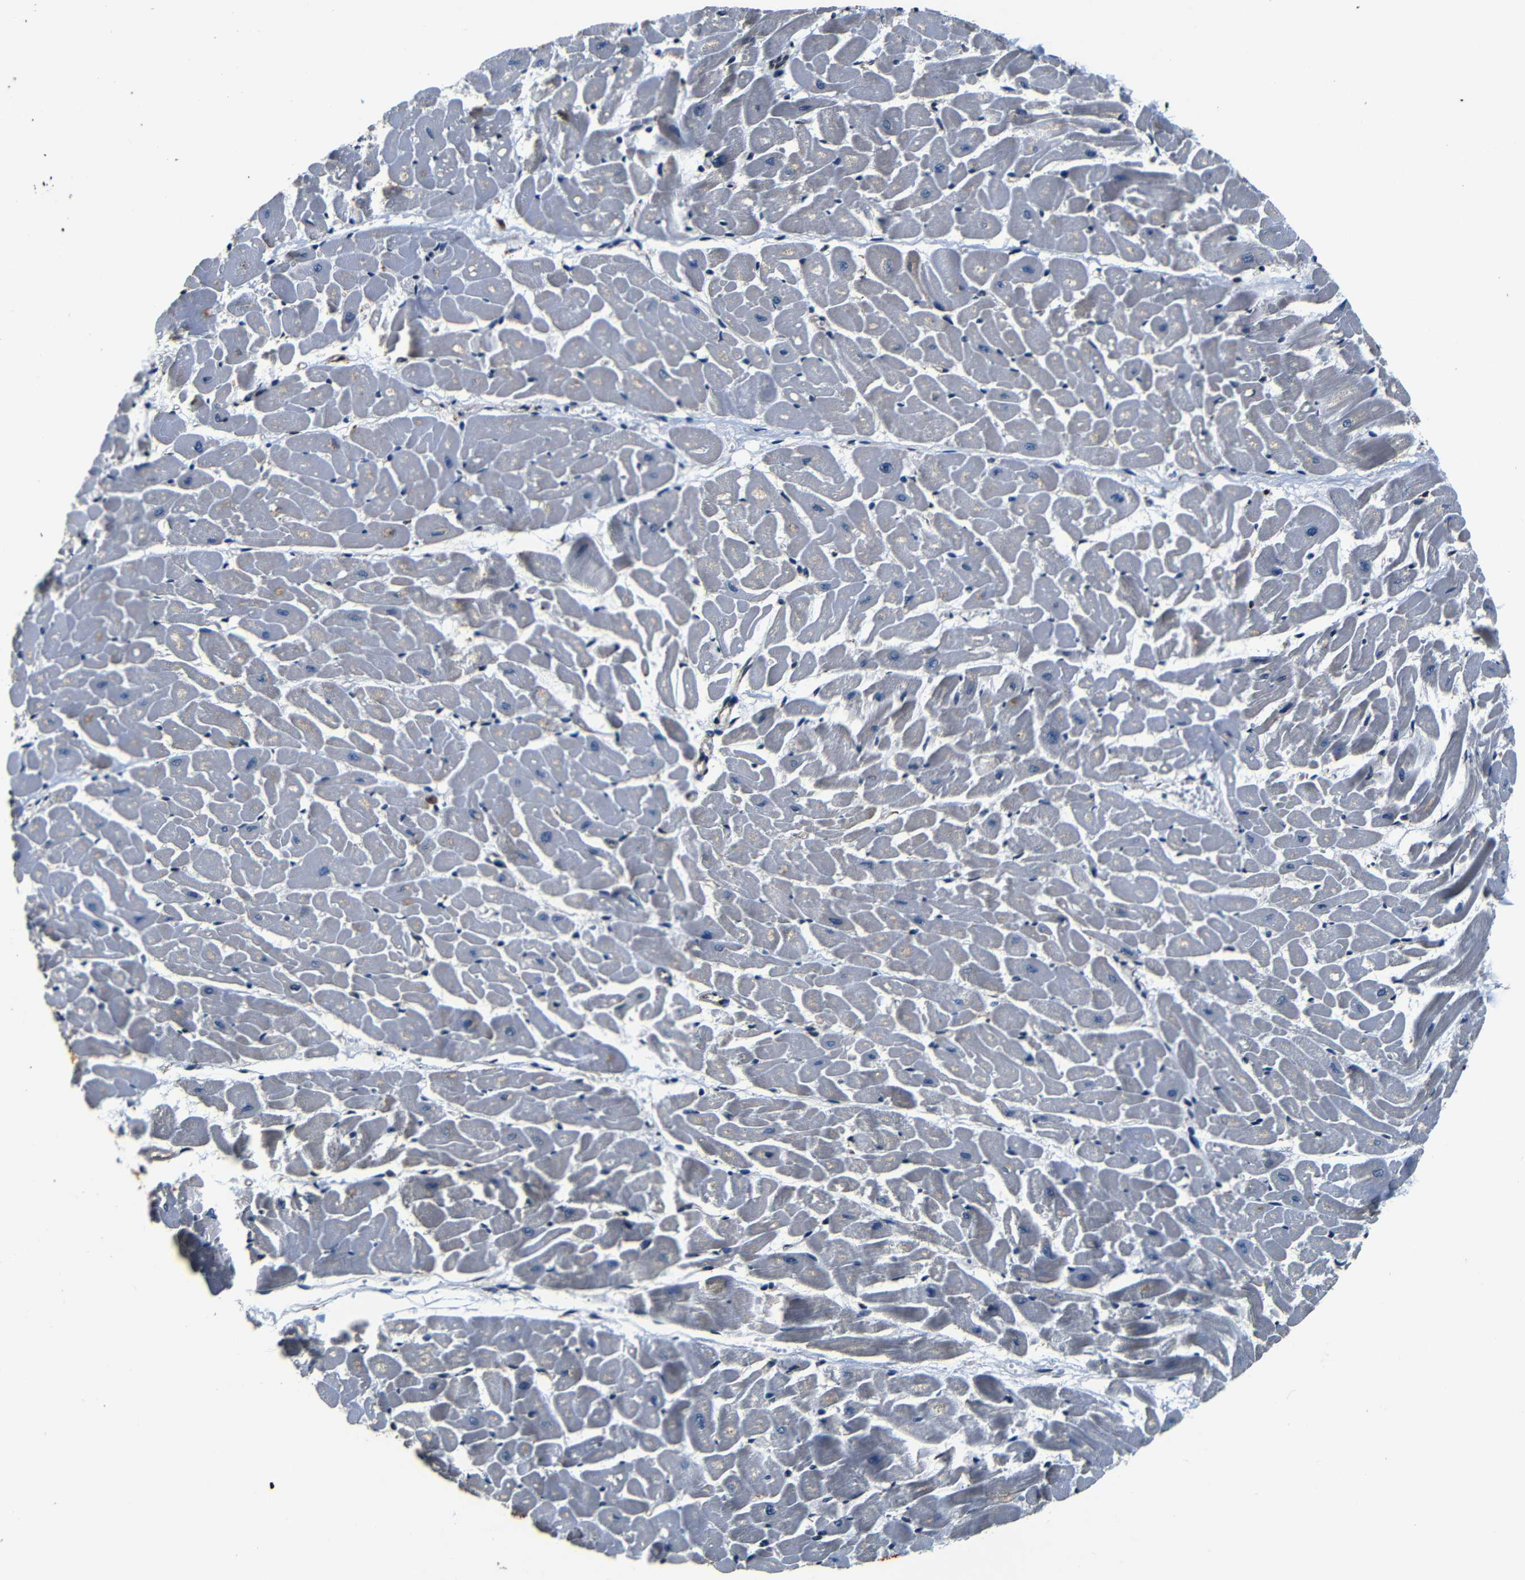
{"staining": {"intensity": "negative", "quantity": "none", "location": "none"}, "tissue": "heart muscle", "cell_type": "Cardiomyocytes", "image_type": "normal", "snomed": [{"axis": "morphology", "description": "Normal tissue, NOS"}, {"axis": "topography", "description": "Heart"}], "caption": "This is an immunohistochemistry image of benign heart muscle. There is no expression in cardiomyocytes.", "gene": "NCBP3", "patient": {"sex": "female", "age": 19}}